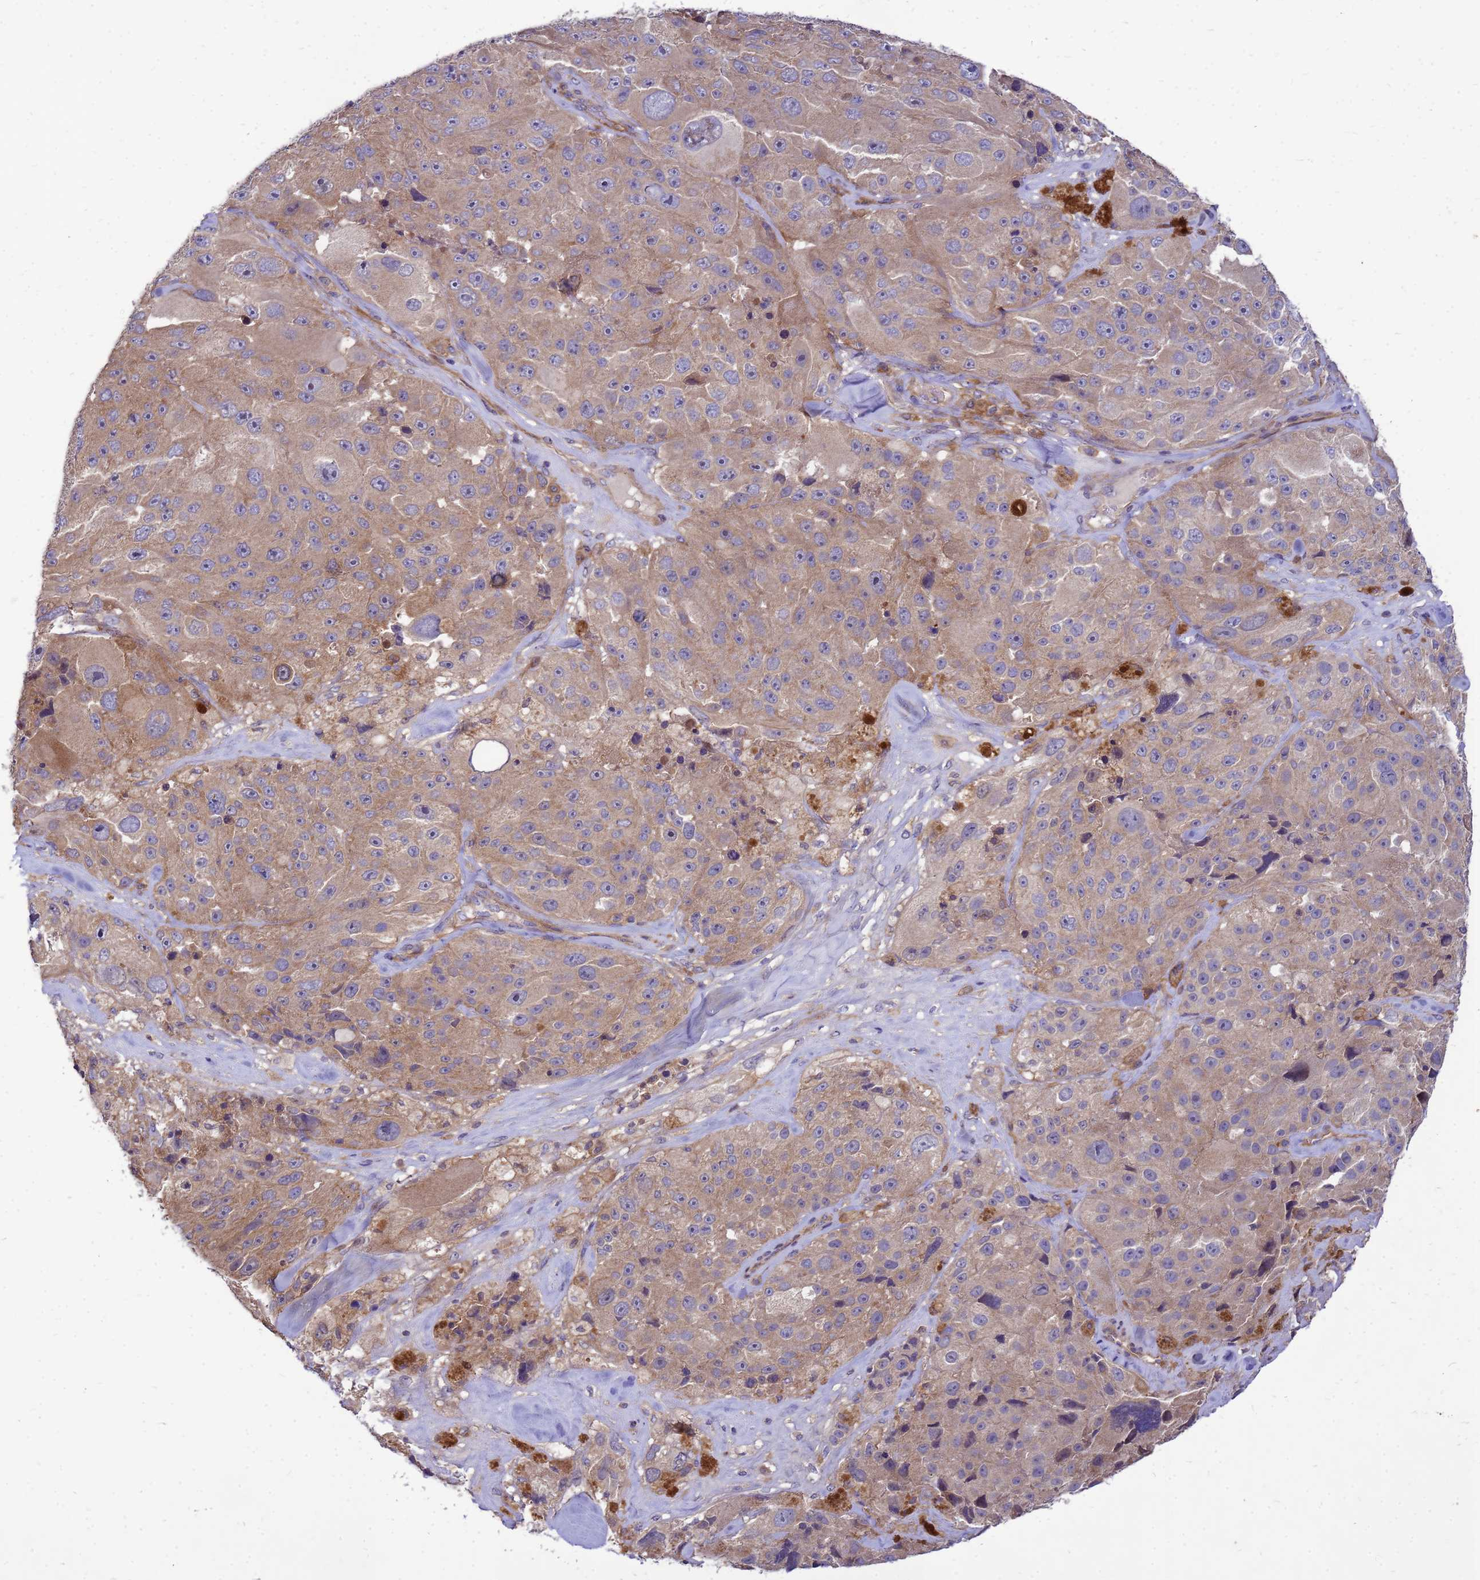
{"staining": {"intensity": "moderate", "quantity": ">75%", "location": "cytoplasmic/membranous"}, "tissue": "melanoma", "cell_type": "Tumor cells", "image_type": "cancer", "snomed": [{"axis": "morphology", "description": "Malignant melanoma, Metastatic site"}, {"axis": "topography", "description": "Lymph node"}], "caption": "Protein staining of melanoma tissue exhibits moderate cytoplasmic/membranous expression in approximately >75% of tumor cells.", "gene": "RNF215", "patient": {"sex": "male", "age": 62}}